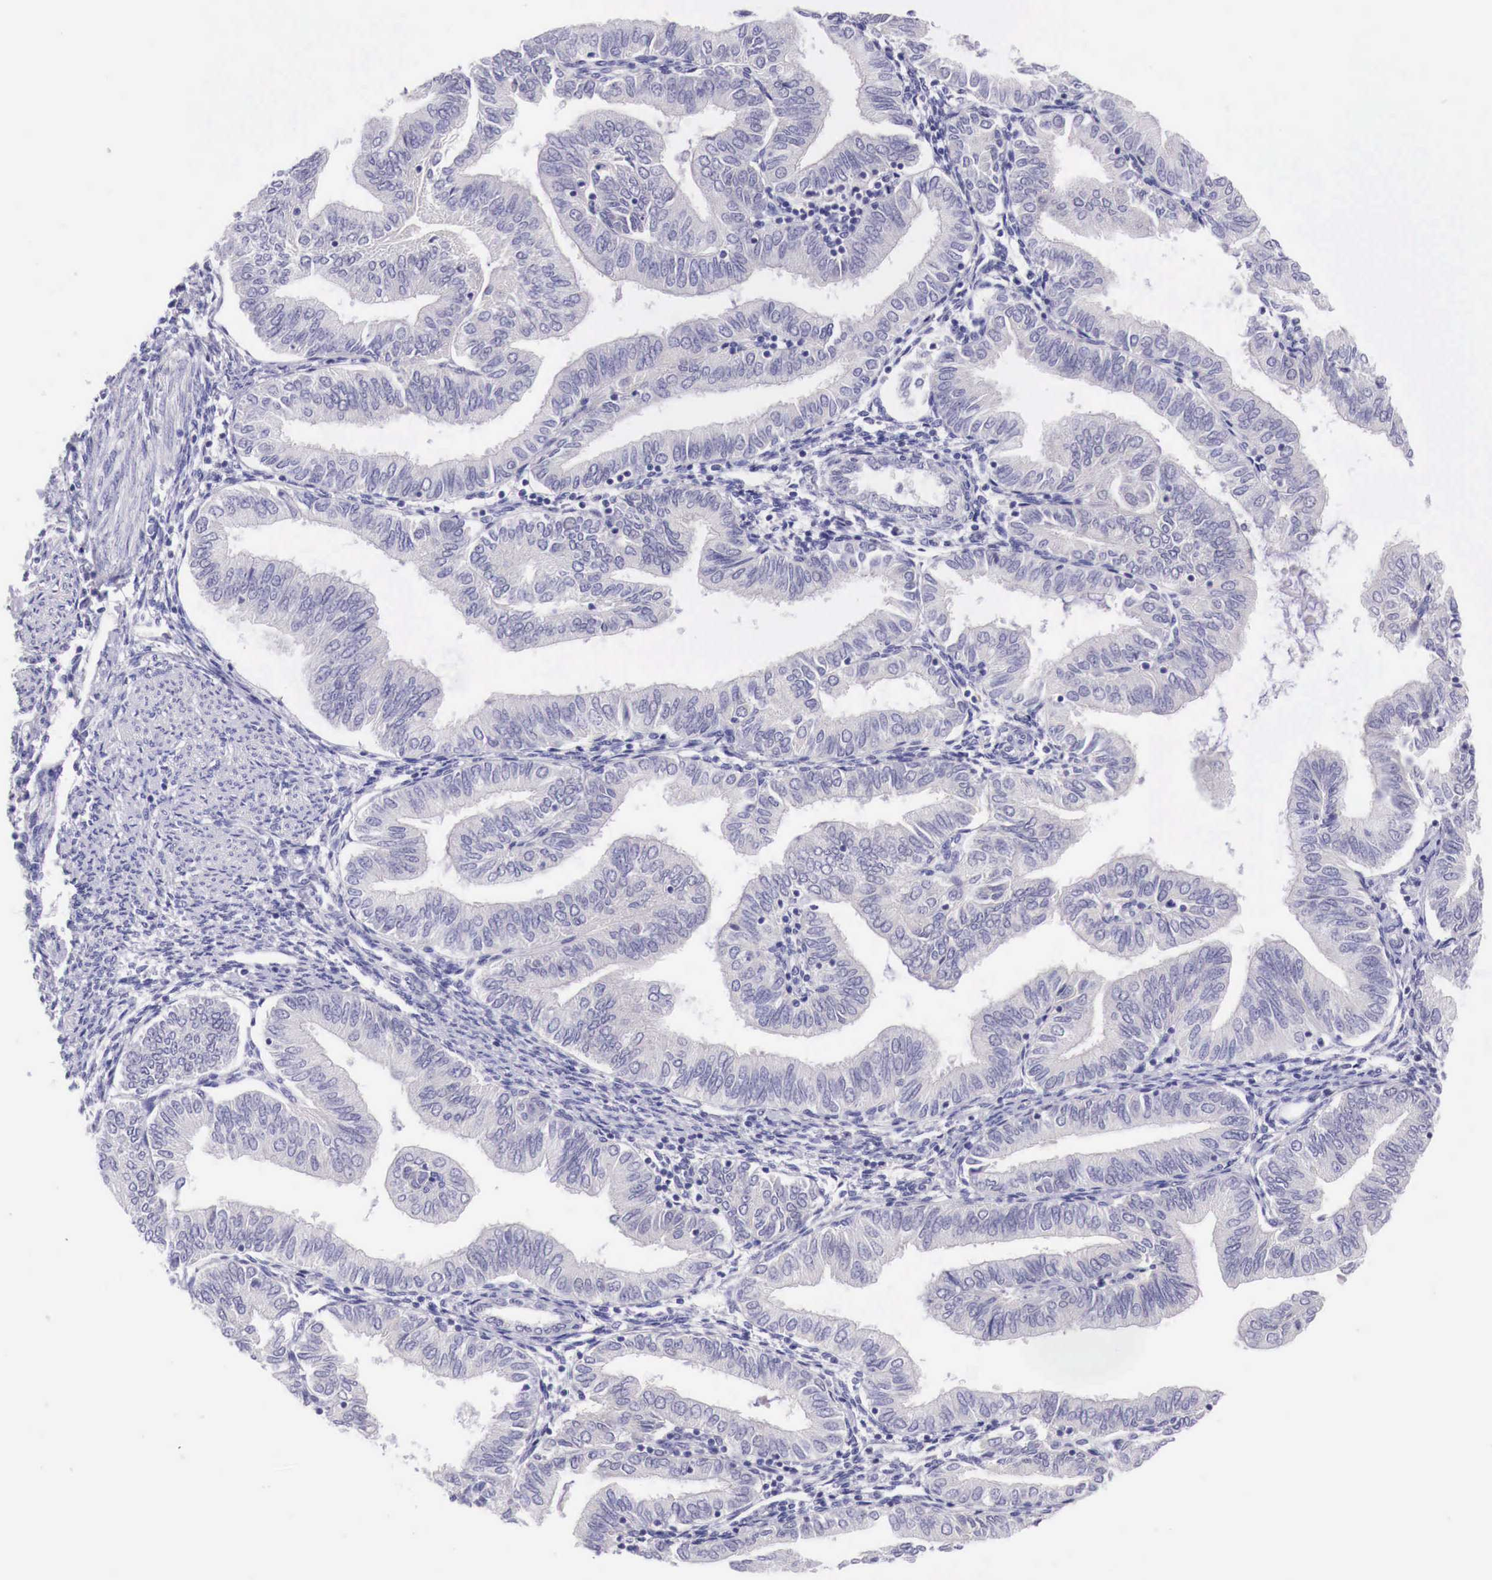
{"staining": {"intensity": "negative", "quantity": "none", "location": "none"}, "tissue": "endometrial cancer", "cell_type": "Tumor cells", "image_type": "cancer", "snomed": [{"axis": "morphology", "description": "Adenocarcinoma, NOS"}, {"axis": "topography", "description": "Endometrium"}], "caption": "Immunohistochemistry micrograph of endometrial cancer (adenocarcinoma) stained for a protein (brown), which shows no expression in tumor cells.", "gene": "BCL6", "patient": {"sex": "female", "age": 51}}